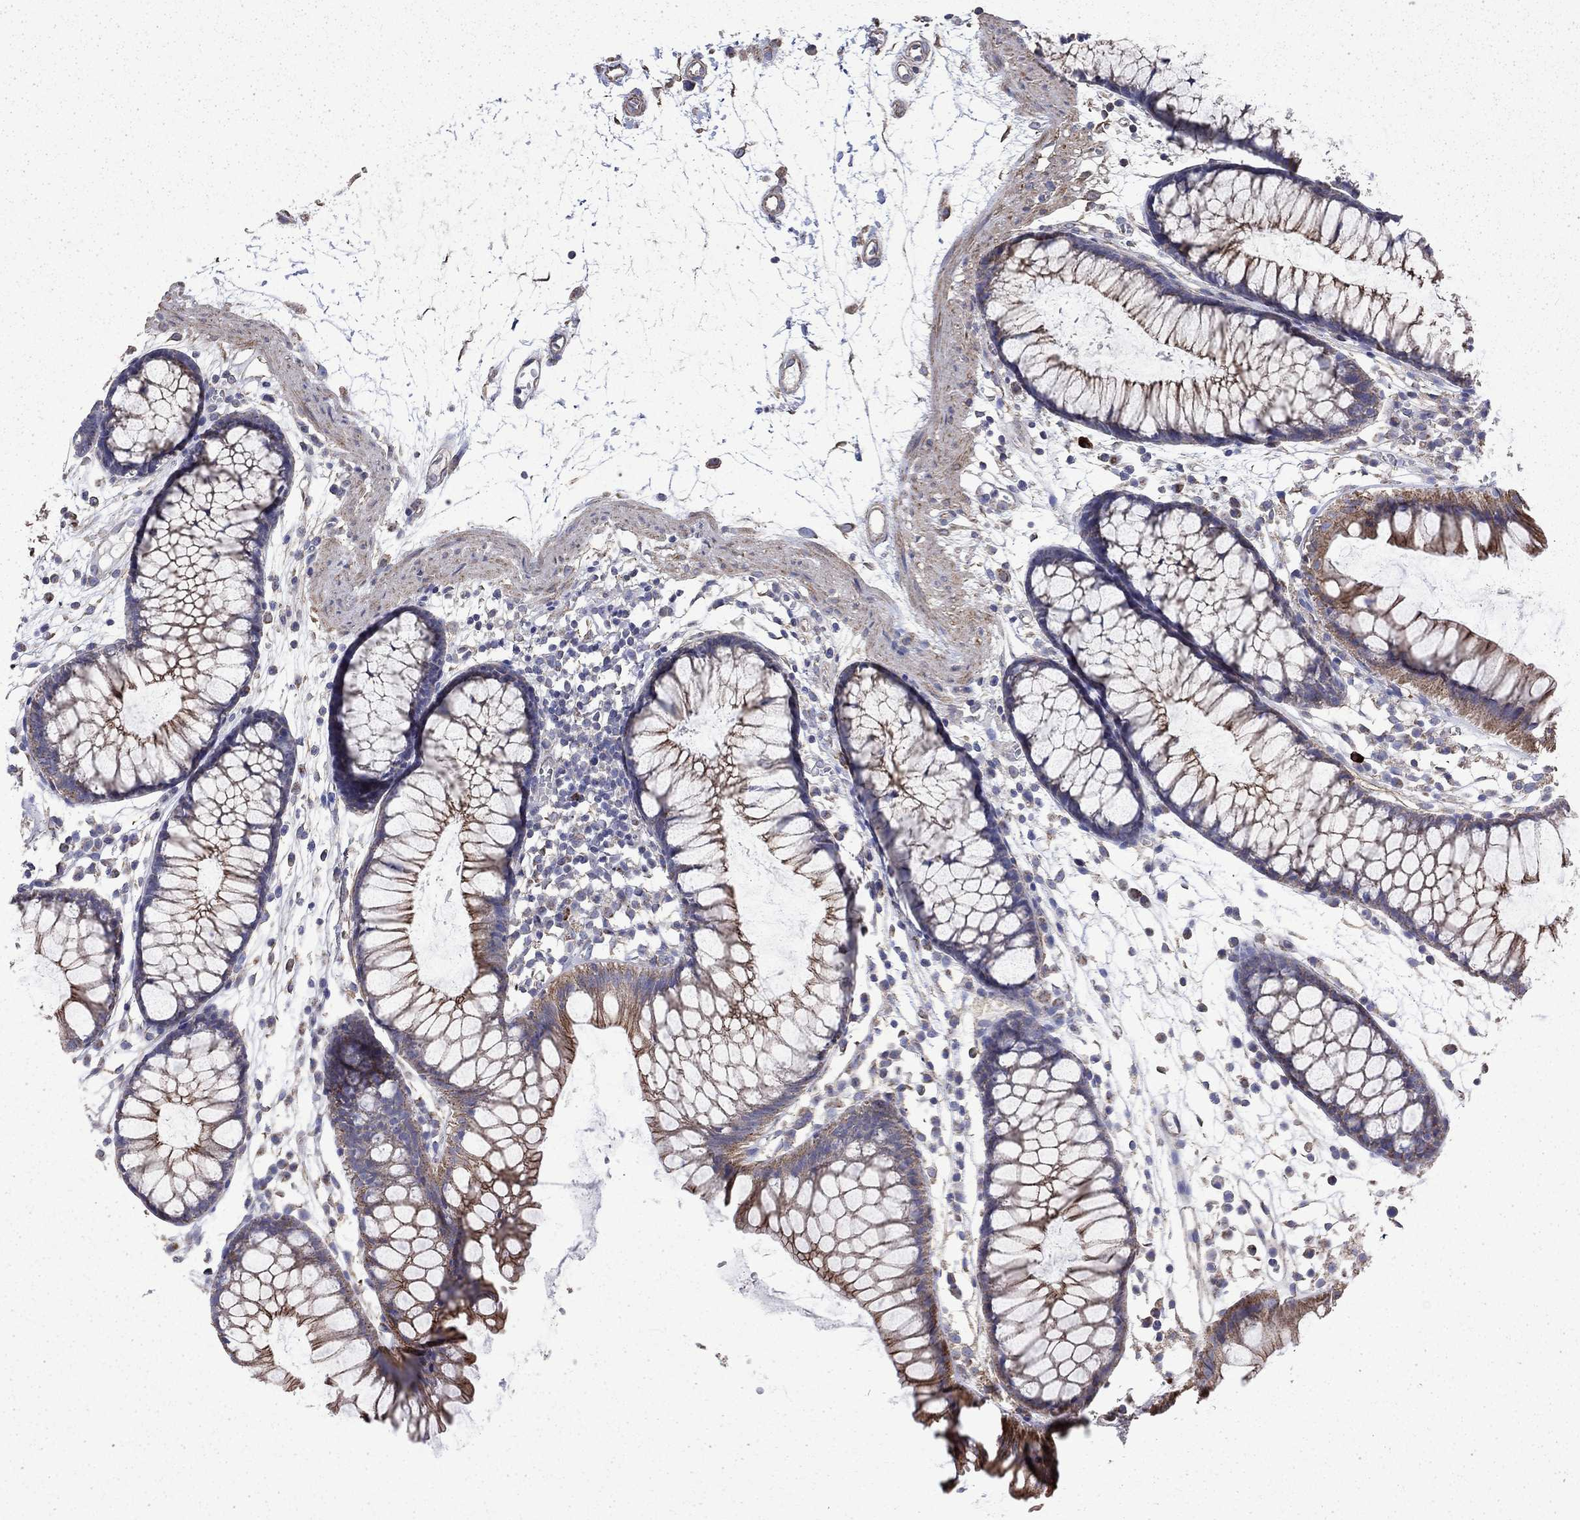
{"staining": {"intensity": "weak", "quantity": "25%-75%", "location": "cytoplasmic/membranous"}, "tissue": "colon", "cell_type": "Endothelial cells", "image_type": "normal", "snomed": [{"axis": "morphology", "description": "Normal tissue, NOS"}, {"axis": "morphology", "description": "Adenocarcinoma, NOS"}, {"axis": "topography", "description": "Colon"}], "caption": "A brown stain labels weak cytoplasmic/membranous positivity of a protein in endothelial cells of unremarkable human colon. (DAB (3,3'-diaminobenzidine) IHC with brightfield microscopy, high magnification).", "gene": "DTNA", "patient": {"sex": "male", "age": 65}}